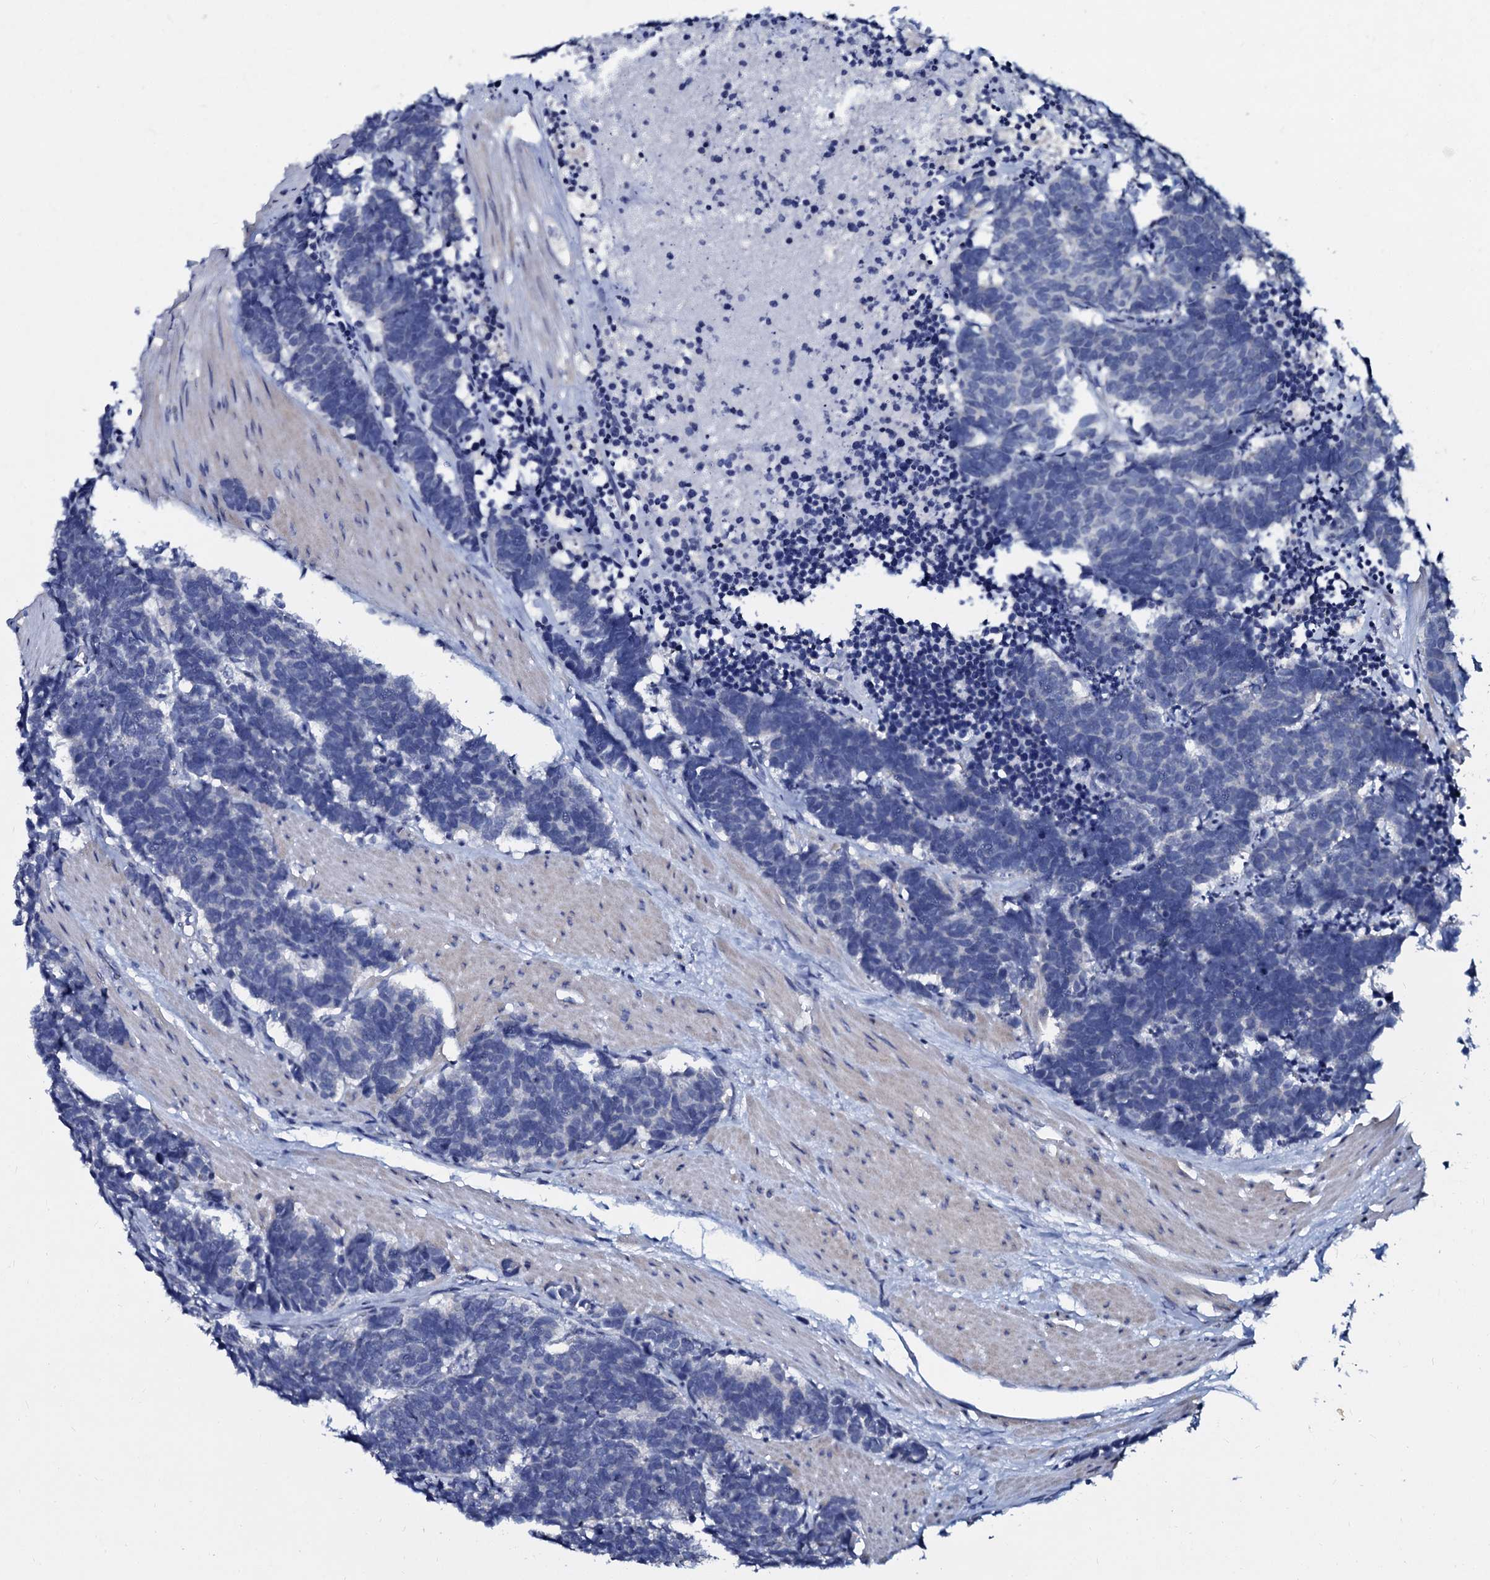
{"staining": {"intensity": "negative", "quantity": "none", "location": "none"}, "tissue": "carcinoid", "cell_type": "Tumor cells", "image_type": "cancer", "snomed": [{"axis": "morphology", "description": "Carcinoma, NOS"}, {"axis": "morphology", "description": "Carcinoid, malignant, NOS"}, {"axis": "topography", "description": "Urinary bladder"}], "caption": "Image shows no protein positivity in tumor cells of carcinoid (malignant) tissue.", "gene": "SLC37A4", "patient": {"sex": "male", "age": 57}}